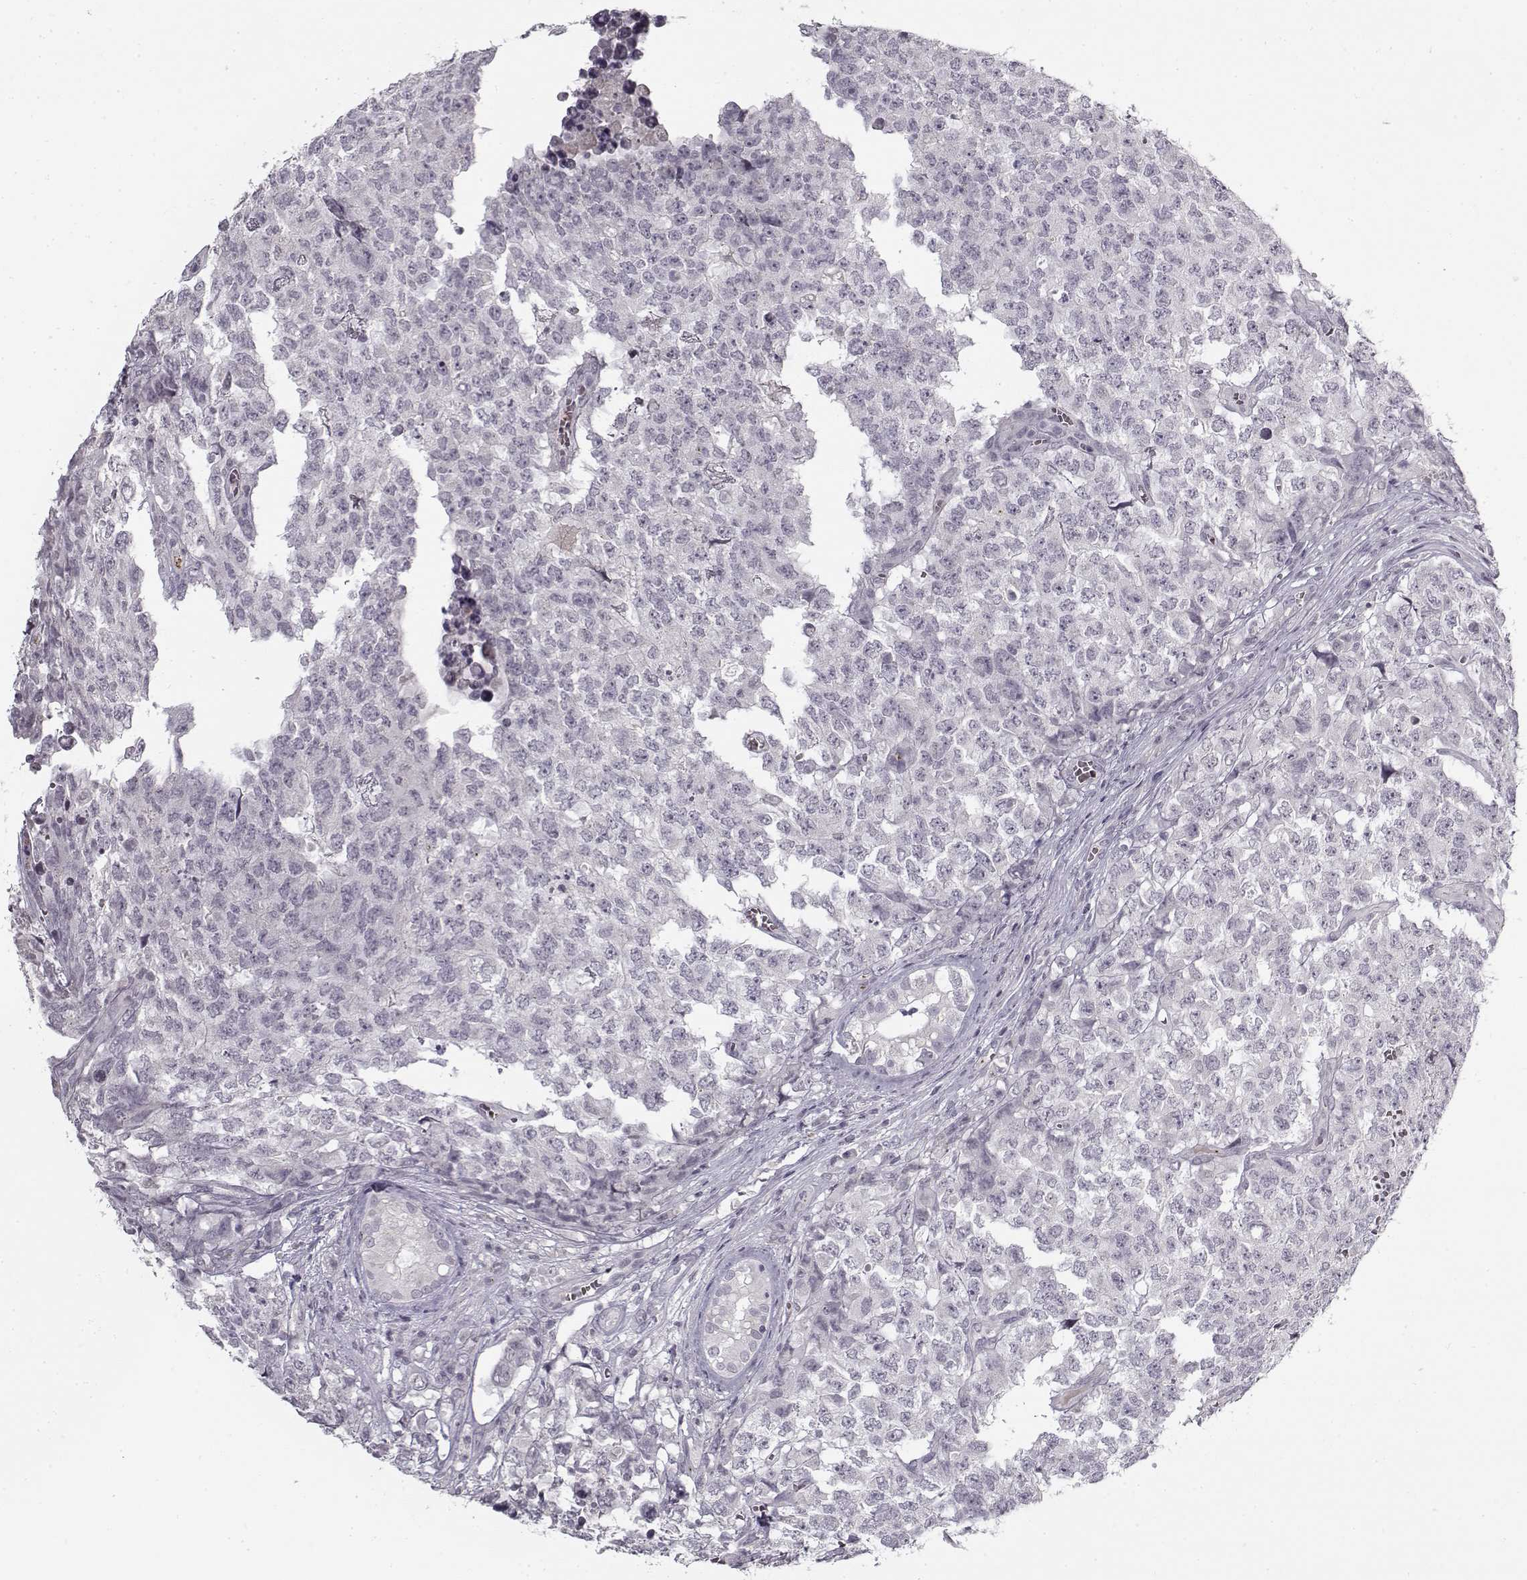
{"staining": {"intensity": "negative", "quantity": "none", "location": "none"}, "tissue": "testis cancer", "cell_type": "Tumor cells", "image_type": "cancer", "snomed": [{"axis": "morphology", "description": "Carcinoma, Embryonal, NOS"}, {"axis": "topography", "description": "Testis"}], "caption": "Immunohistochemical staining of testis cancer (embryonal carcinoma) exhibits no significant positivity in tumor cells.", "gene": "SNCA", "patient": {"sex": "male", "age": 23}}